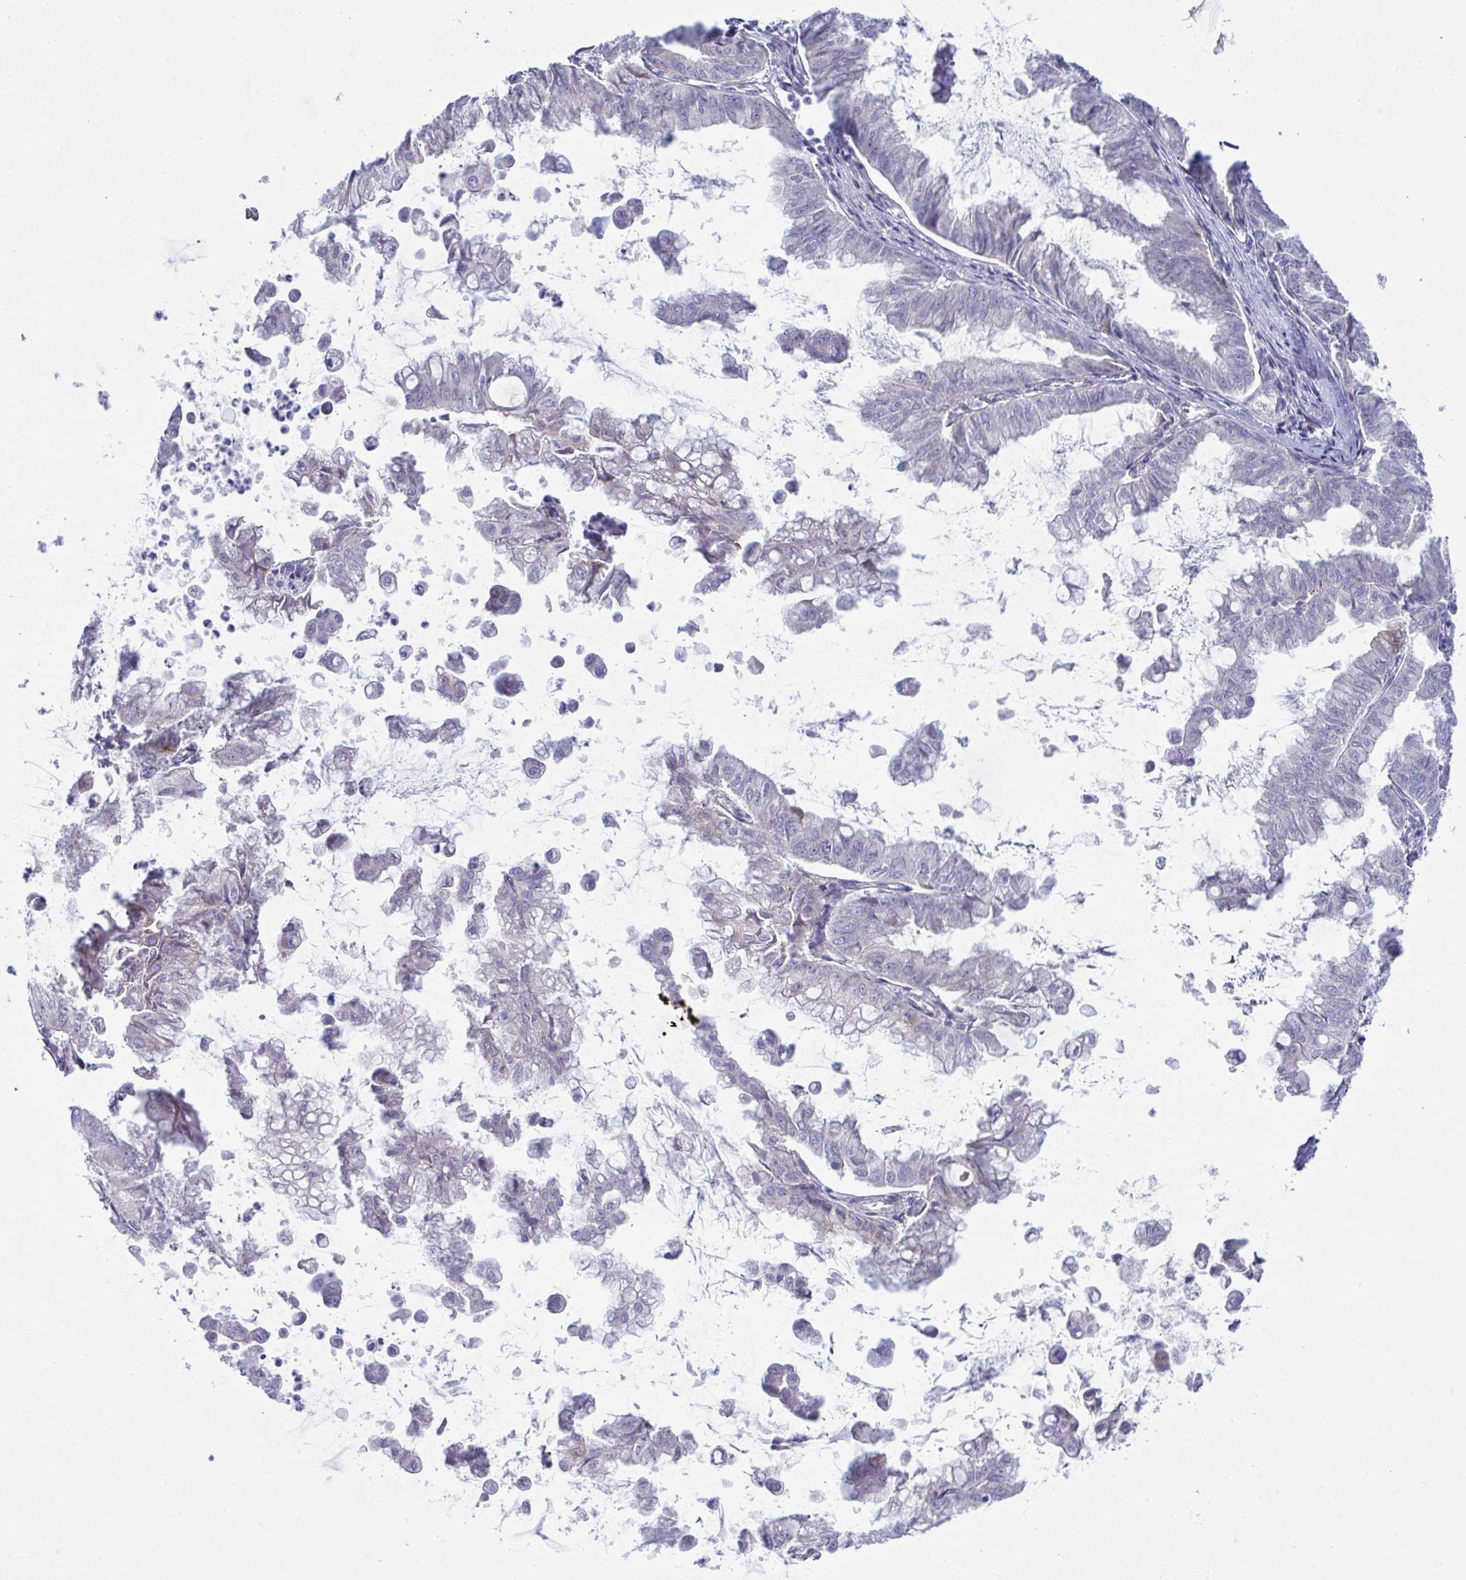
{"staining": {"intensity": "negative", "quantity": "none", "location": "none"}, "tissue": "stomach cancer", "cell_type": "Tumor cells", "image_type": "cancer", "snomed": [{"axis": "morphology", "description": "Adenocarcinoma, NOS"}, {"axis": "topography", "description": "Stomach, upper"}], "caption": "Human stomach cancer stained for a protein using IHC shows no staining in tumor cells.", "gene": "ZNF713", "patient": {"sex": "male", "age": 80}}